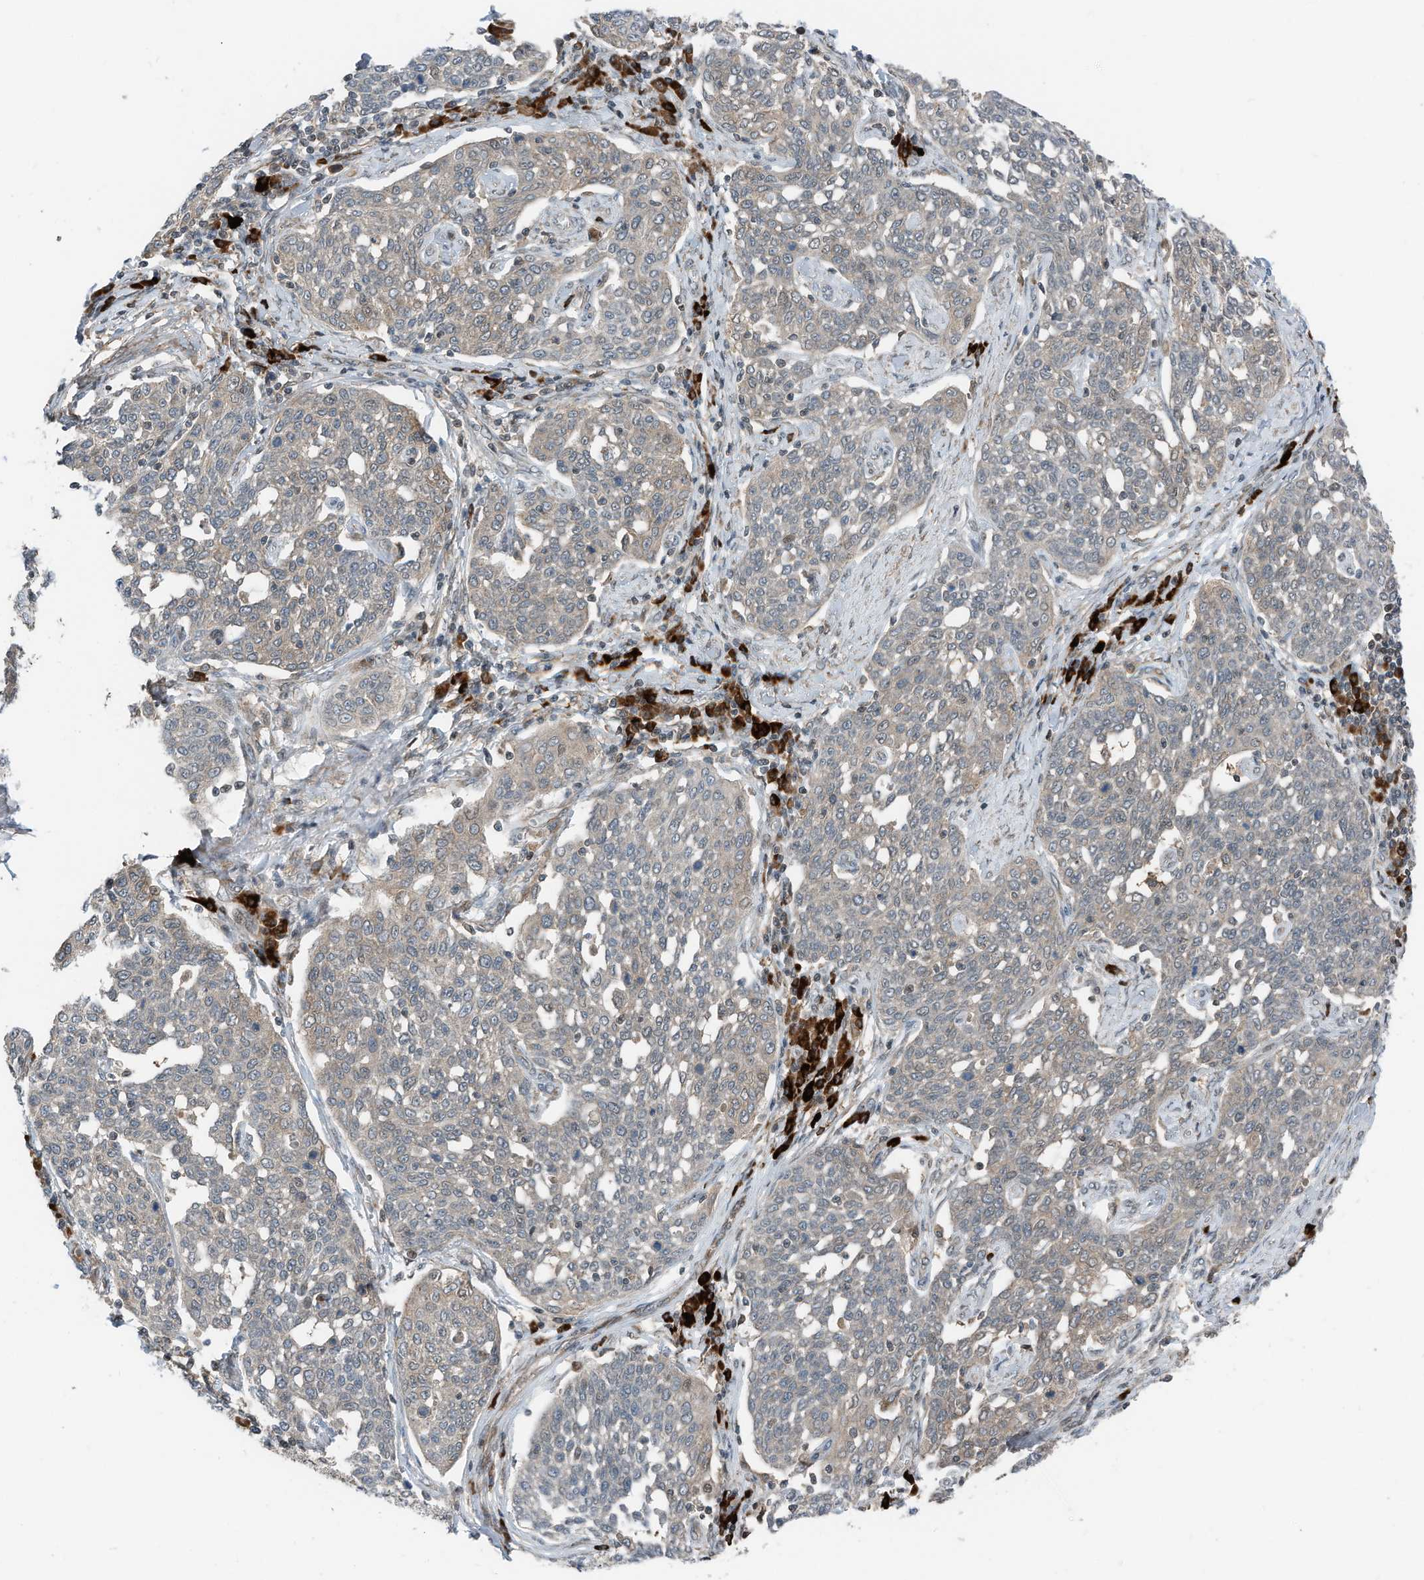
{"staining": {"intensity": "weak", "quantity": "<25%", "location": "cytoplasmic/membranous"}, "tissue": "cervical cancer", "cell_type": "Tumor cells", "image_type": "cancer", "snomed": [{"axis": "morphology", "description": "Squamous cell carcinoma, NOS"}, {"axis": "topography", "description": "Cervix"}], "caption": "IHC micrograph of cervical squamous cell carcinoma stained for a protein (brown), which demonstrates no positivity in tumor cells.", "gene": "RMND1", "patient": {"sex": "female", "age": 34}}